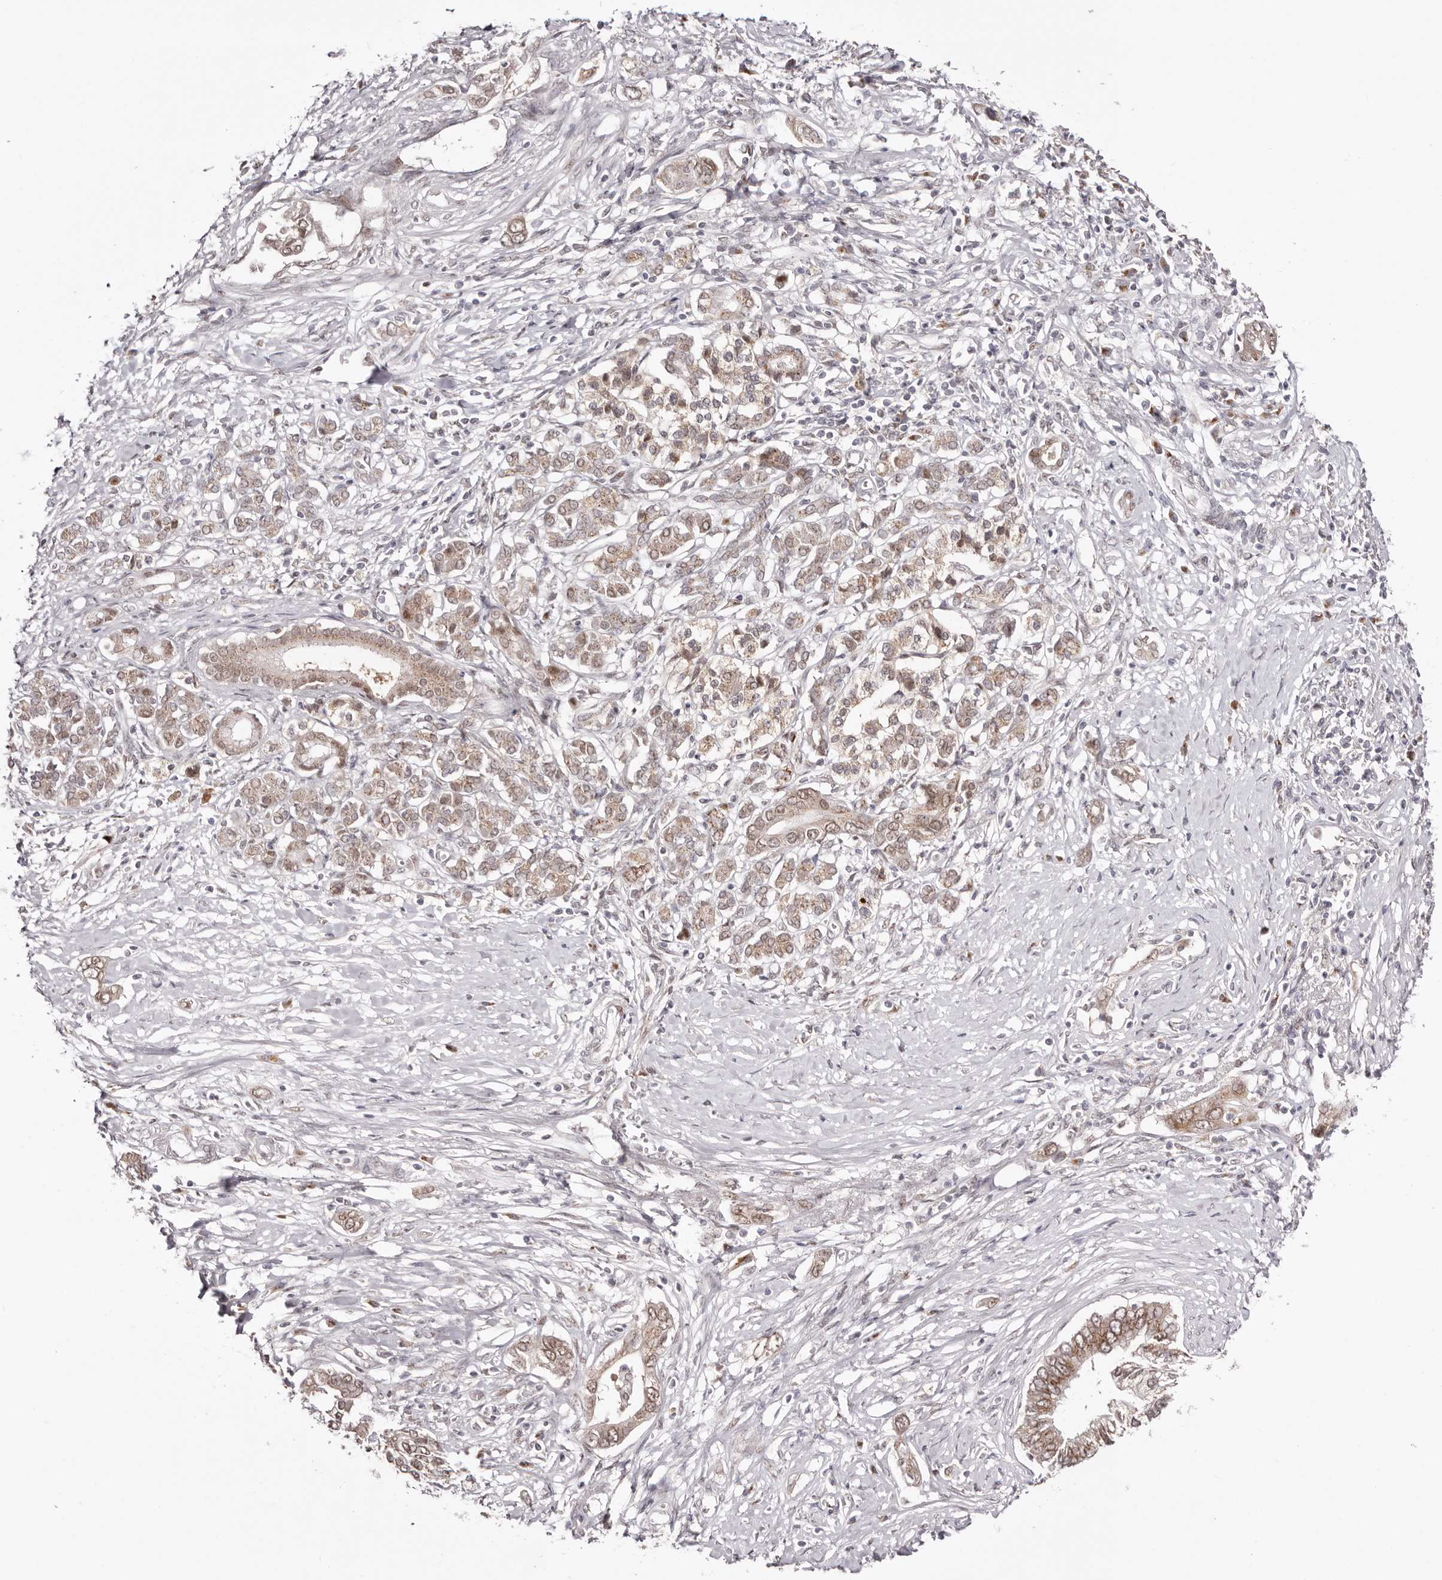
{"staining": {"intensity": "moderate", "quantity": ">75%", "location": "cytoplasmic/membranous,nuclear"}, "tissue": "pancreatic cancer", "cell_type": "Tumor cells", "image_type": "cancer", "snomed": [{"axis": "morphology", "description": "Normal tissue, NOS"}, {"axis": "morphology", "description": "Adenocarcinoma, NOS"}, {"axis": "topography", "description": "Pancreas"}, {"axis": "topography", "description": "Peripheral nerve tissue"}], "caption": "Immunohistochemistry photomicrograph of neoplastic tissue: human adenocarcinoma (pancreatic) stained using IHC exhibits medium levels of moderate protein expression localized specifically in the cytoplasmic/membranous and nuclear of tumor cells, appearing as a cytoplasmic/membranous and nuclear brown color.", "gene": "EGR3", "patient": {"sex": "male", "age": 59}}